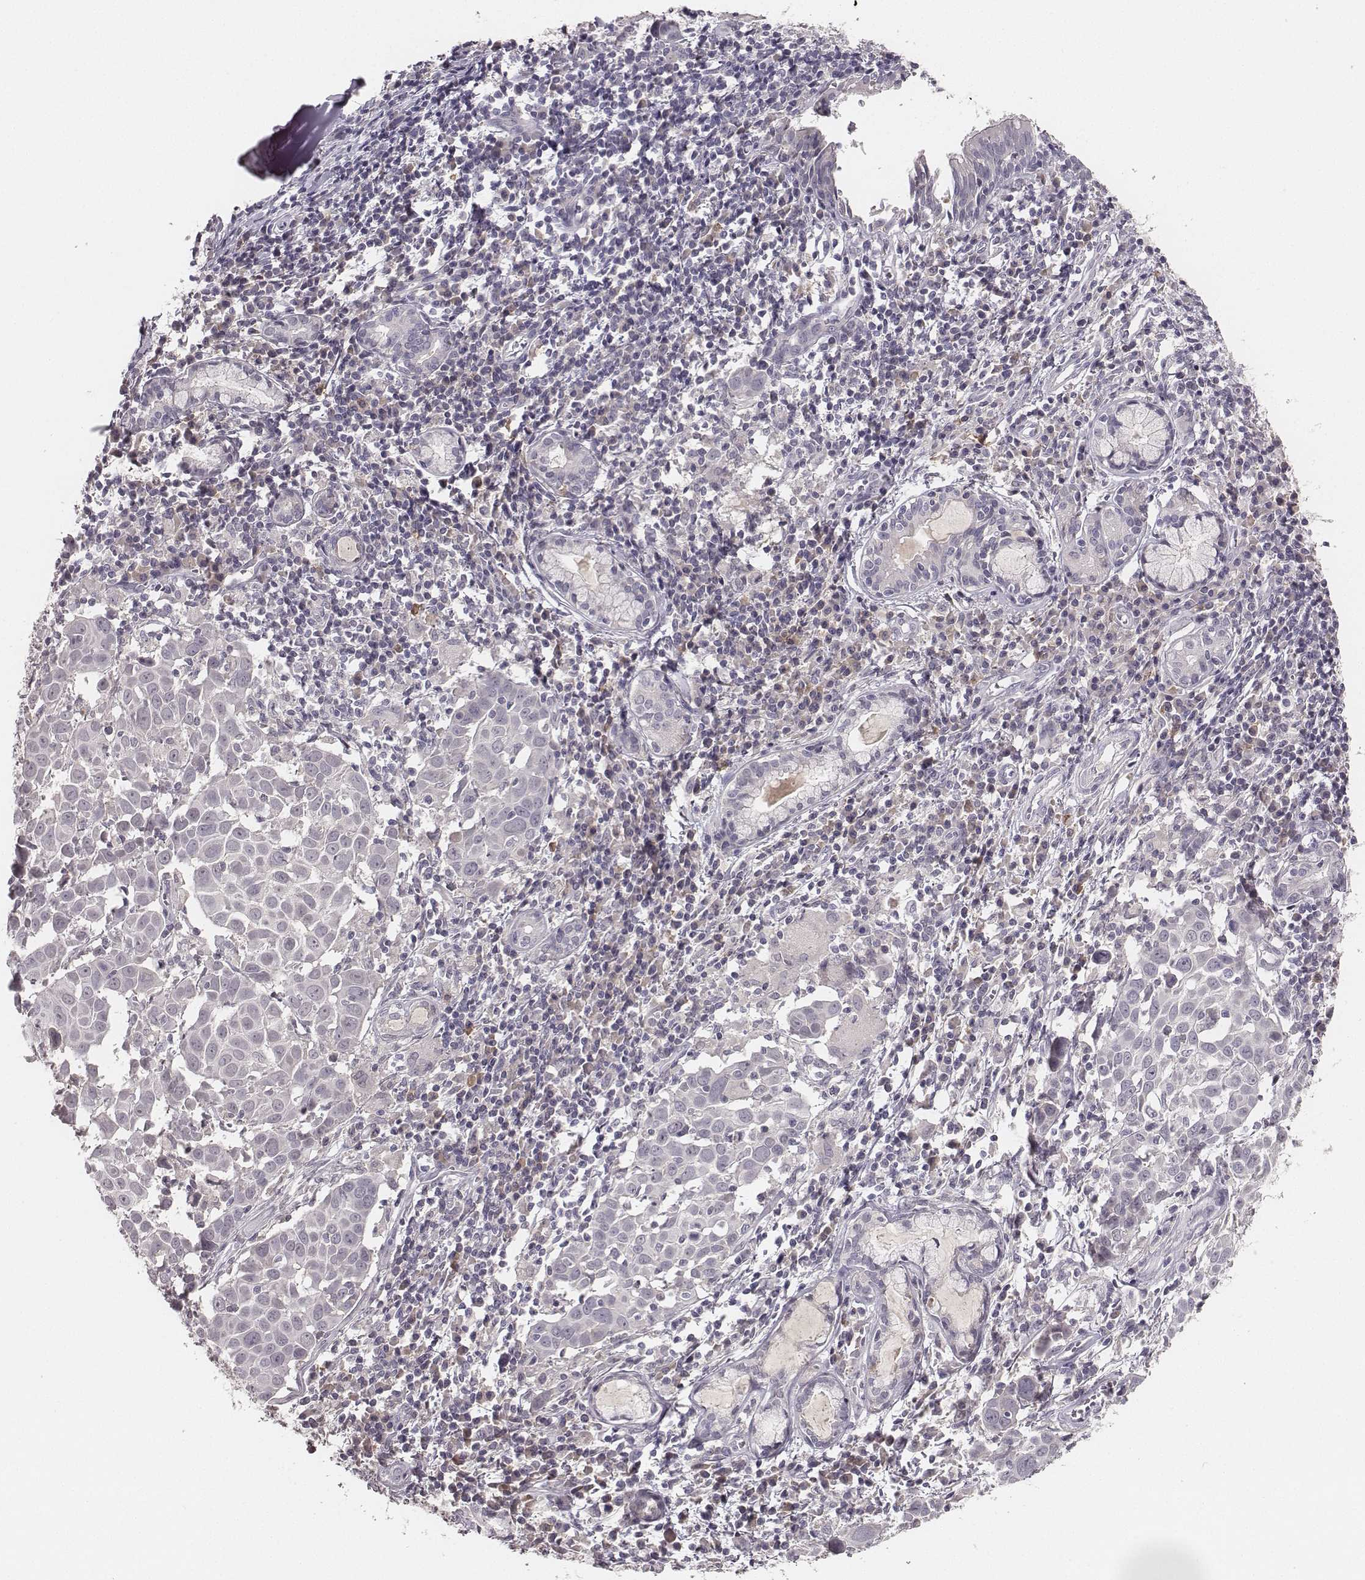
{"staining": {"intensity": "negative", "quantity": "none", "location": "none"}, "tissue": "lung cancer", "cell_type": "Tumor cells", "image_type": "cancer", "snomed": [{"axis": "morphology", "description": "Squamous cell carcinoma, NOS"}, {"axis": "topography", "description": "Lung"}], "caption": "IHC of human lung cancer (squamous cell carcinoma) exhibits no positivity in tumor cells. Brightfield microscopy of IHC stained with DAB (brown) and hematoxylin (blue), captured at high magnification.", "gene": "LY6K", "patient": {"sex": "male", "age": 57}}